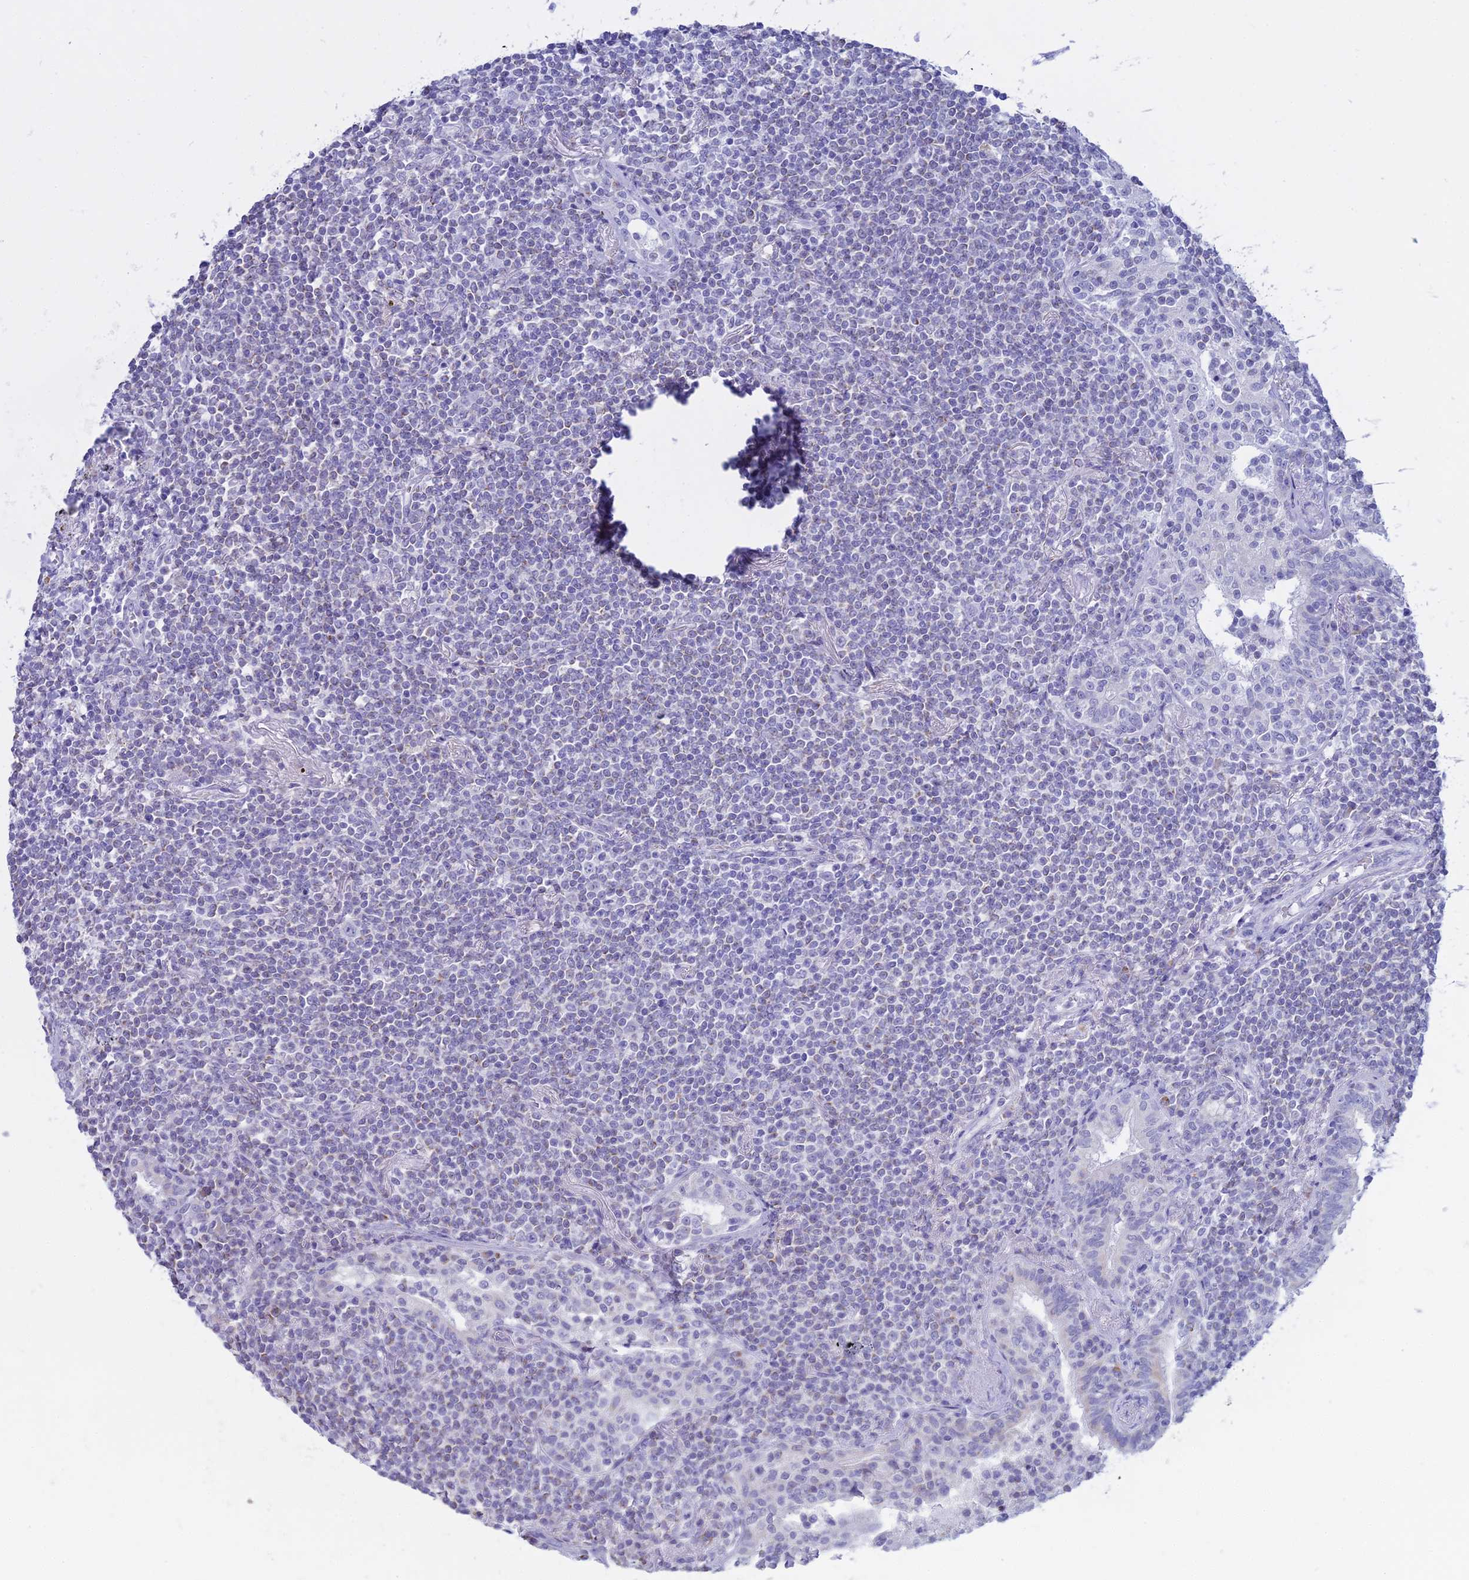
{"staining": {"intensity": "negative", "quantity": "none", "location": "none"}, "tissue": "lymphoma", "cell_type": "Tumor cells", "image_type": "cancer", "snomed": [{"axis": "morphology", "description": "Malignant lymphoma, non-Hodgkin's type, Low grade"}, {"axis": "topography", "description": "Lung"}], "caption": "An IHC photomicrograph of lymphoma is shown. There is no staining in tumor cells of lymphoma.", "gene": "CGB2", "patient": {"sex": "female", "age": 71}}